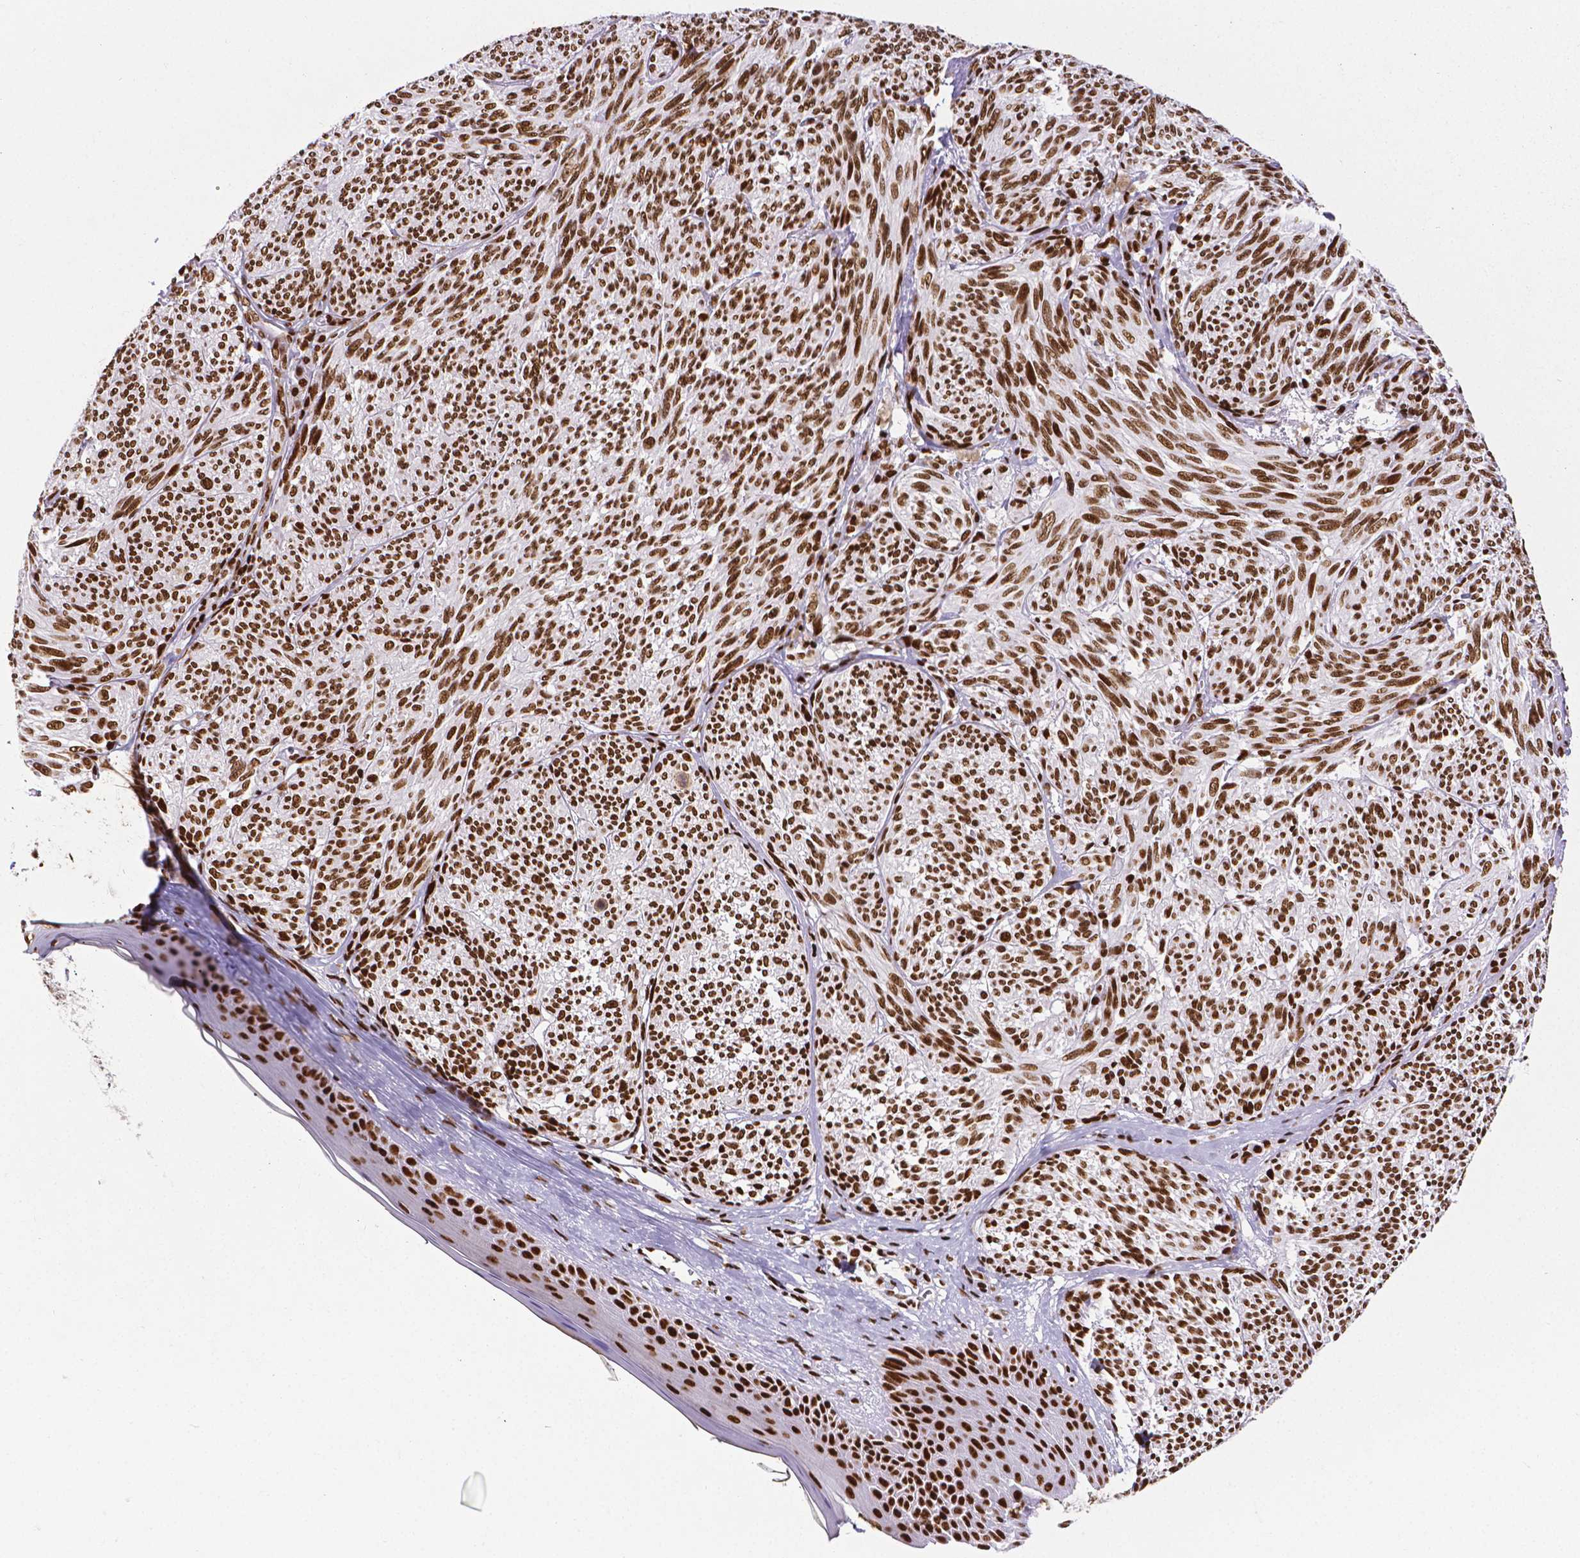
{"staining": {"intensity": "strong", "quantity": ">75%", "location": "nuclear"}, "tissue": "melanoma", "cell_type": "Tumor cells", "image_type": "cancer", "snomed": [{"axis": "morphology", "description": "Malignant melanoma, NOS"}, {"axis": "topography", "description": "Skin"}], "caption": "IHC micrograph of neoplastic tissue: melanoma stained using immunohistochemistry (IHC) demonstrates high levels of strong protein expression localized specifically in the nuclear of tumor cells, appearing as a nuclear brown color.", "gene": "CTCF", "patient": {"sex": "male", "age": 79}}